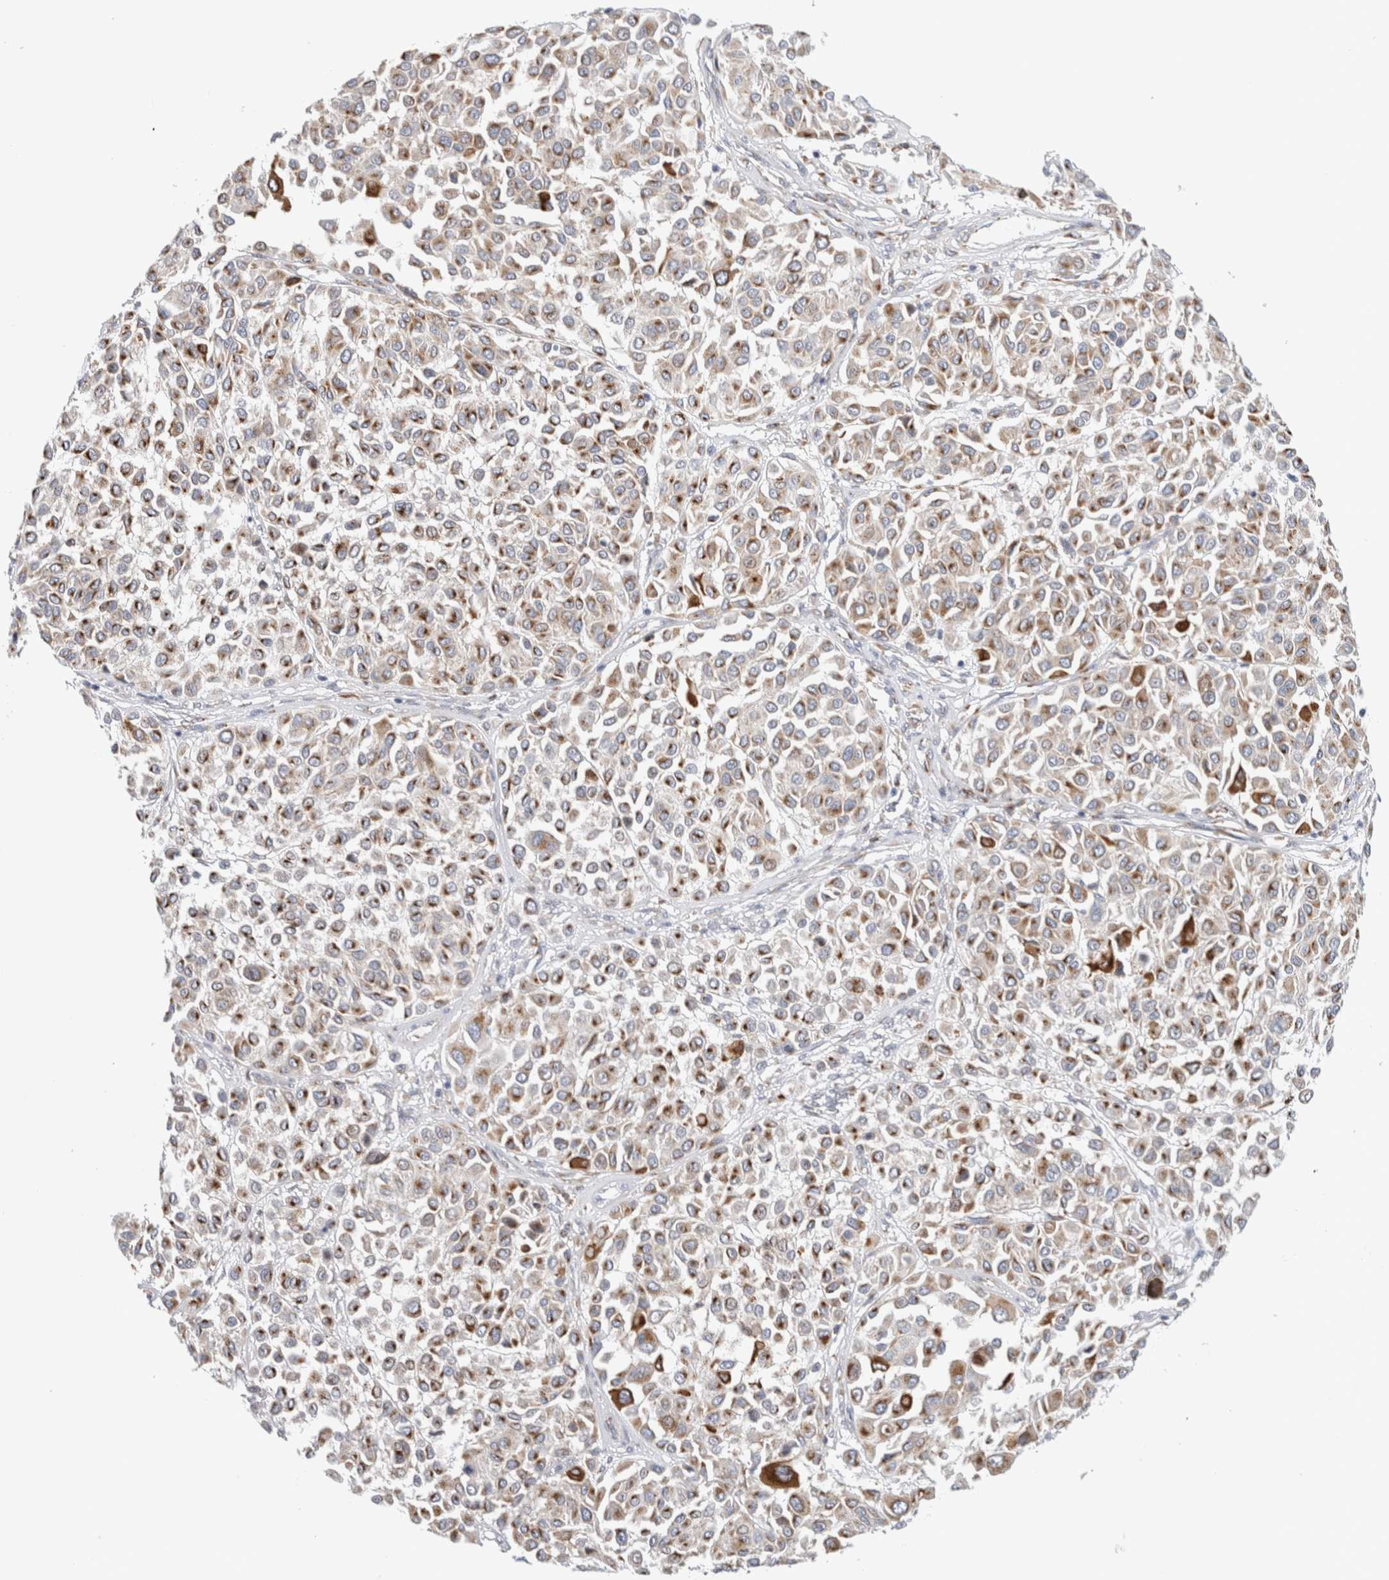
{"staining": {"intensity": "moderate", "quantity": ">75%", "location": "cytoplasmic/membranous"}, "tissue": "melanoma", "cell_type": "Tumor cells", "image_type": "cancer", "snomed": [{"axis": "morphology", "description": "Malignant melanoma, Metastatic site"}, {"axis": "topography", "description": "Soft tissue"}], "caption": "Immunohistochemical staining of malignant melanoma (metastatic site) shows medium levels of moderate cytoplasmic/membranous positivity in about >75% of tumor cells.", "gene": "MCFD2", "patient": {"sex": "male", "age": 41}}